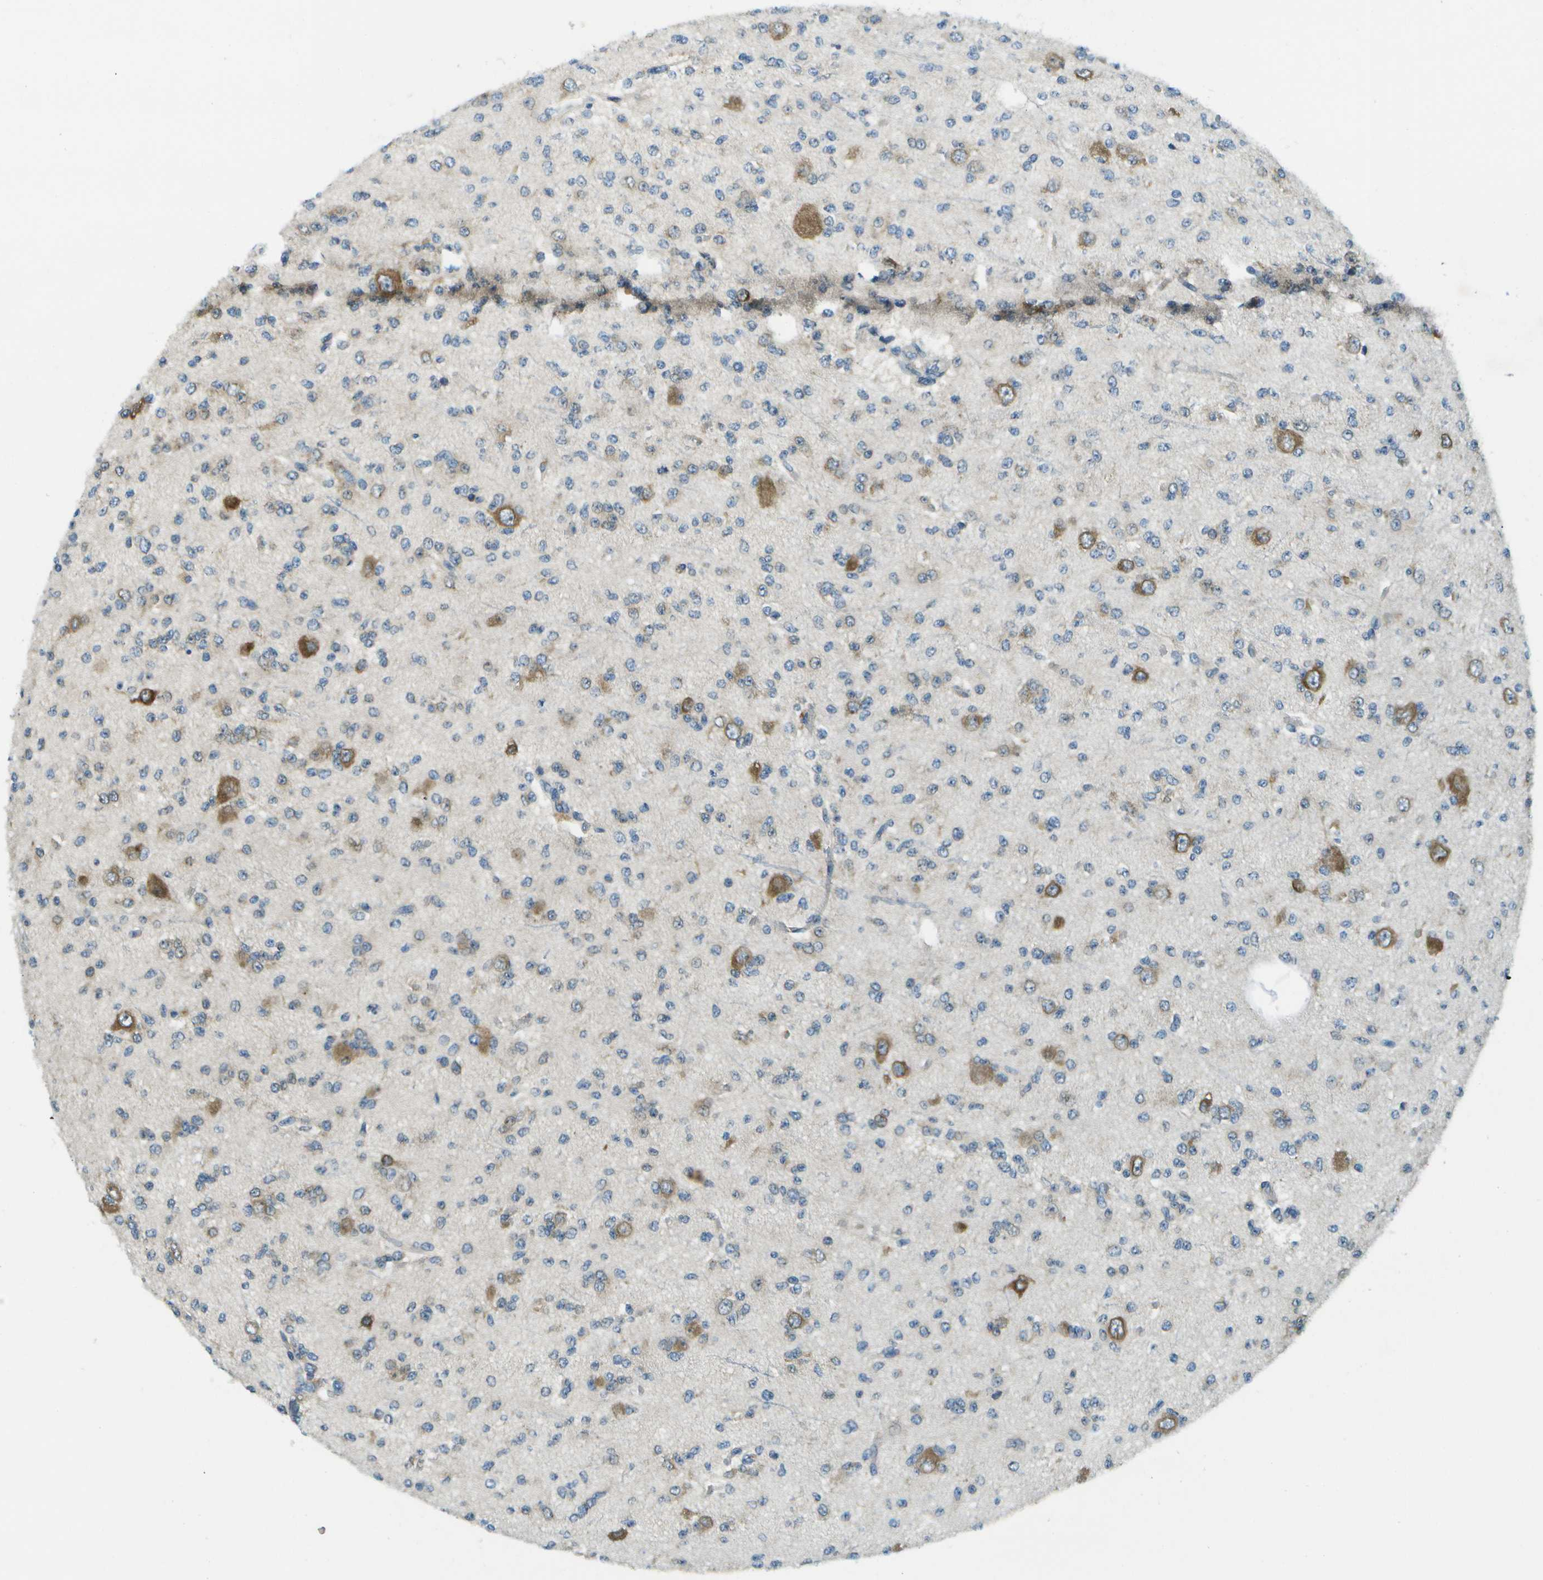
{"staining": {"intensity": "moderate", "quantity": "<25%", "location": "cytoplasmic/membranous"}, "tissue": "glioma", "cell_type": "Tumor cells", "image_type": "cancer", "snomed": [{"axis": "morphology", "description": "Glioma, malignant, Low grade"}, {"axis": "topography", "description": "Brain"}], "caption": "Malignant low-grade glioma tissue demonstrates moderate cytoplasmic/membranous positivity in about <25% of tumor cells", "gene": "CTIF", "patient": {"sex": "male", "age": 38}}